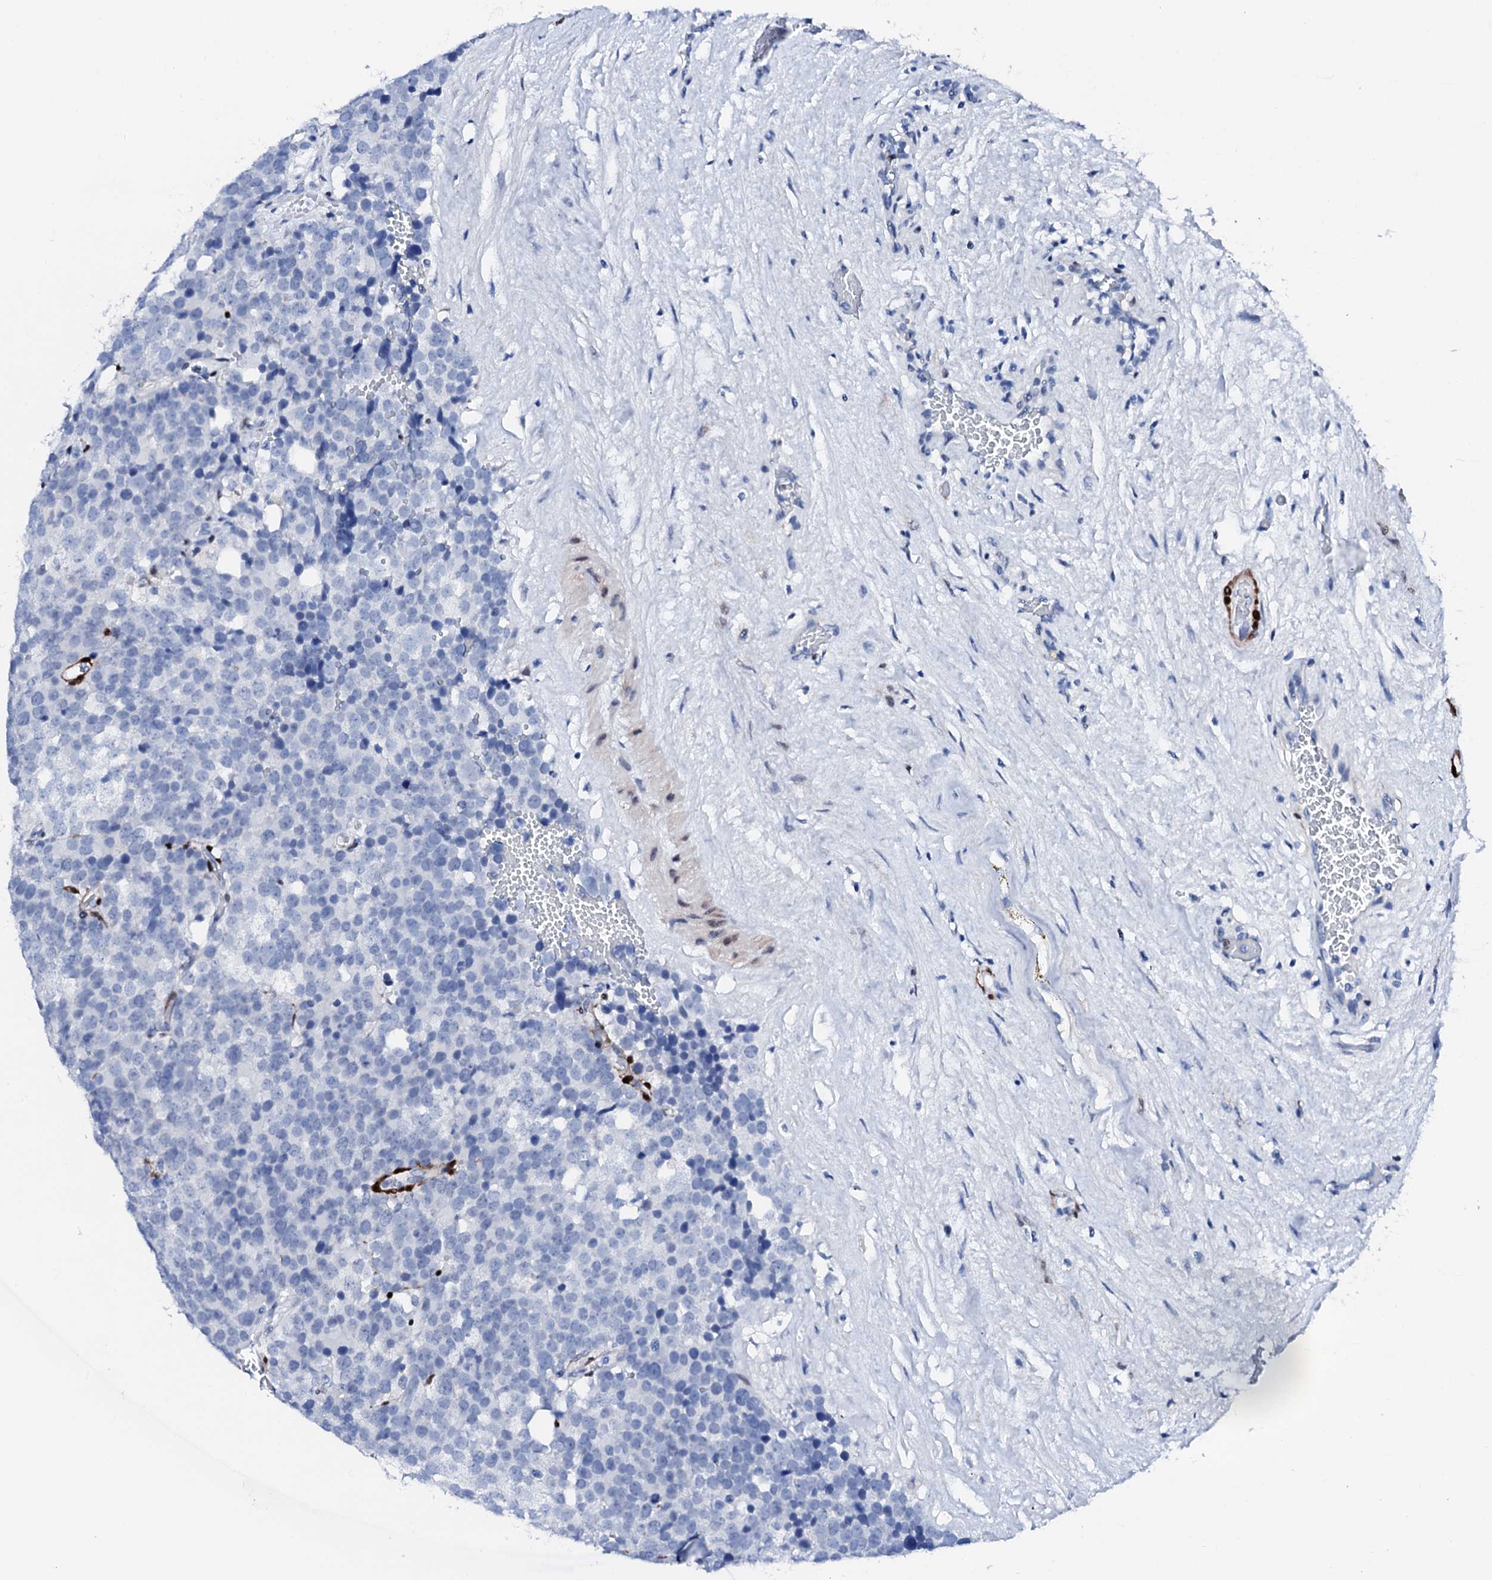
{"staining": {"intensity": "negative", "quantity": "none", "location": "none"}, "tissue": "testis cancer", "cell_type": "Tumor cells", "image_type": "cancer", "snomed": [{"axis": "morphology", "description": "Seminoma, NOS"}, {"axis": "topography", "description": "Testis"}], "caption": "High magnification brightfield microscopy of testis cancer (seminoma) stained with DAB (3,3'-diaminobenzidine) (brown) and counterstained with hematoxylin (blue): tumor cells show no significant staining. (Immunohistochemistry (ihc), brightfield microscopy, high magnification).", "gene": "NRIP2", "patient": {"sex": "male", "age": 71}}